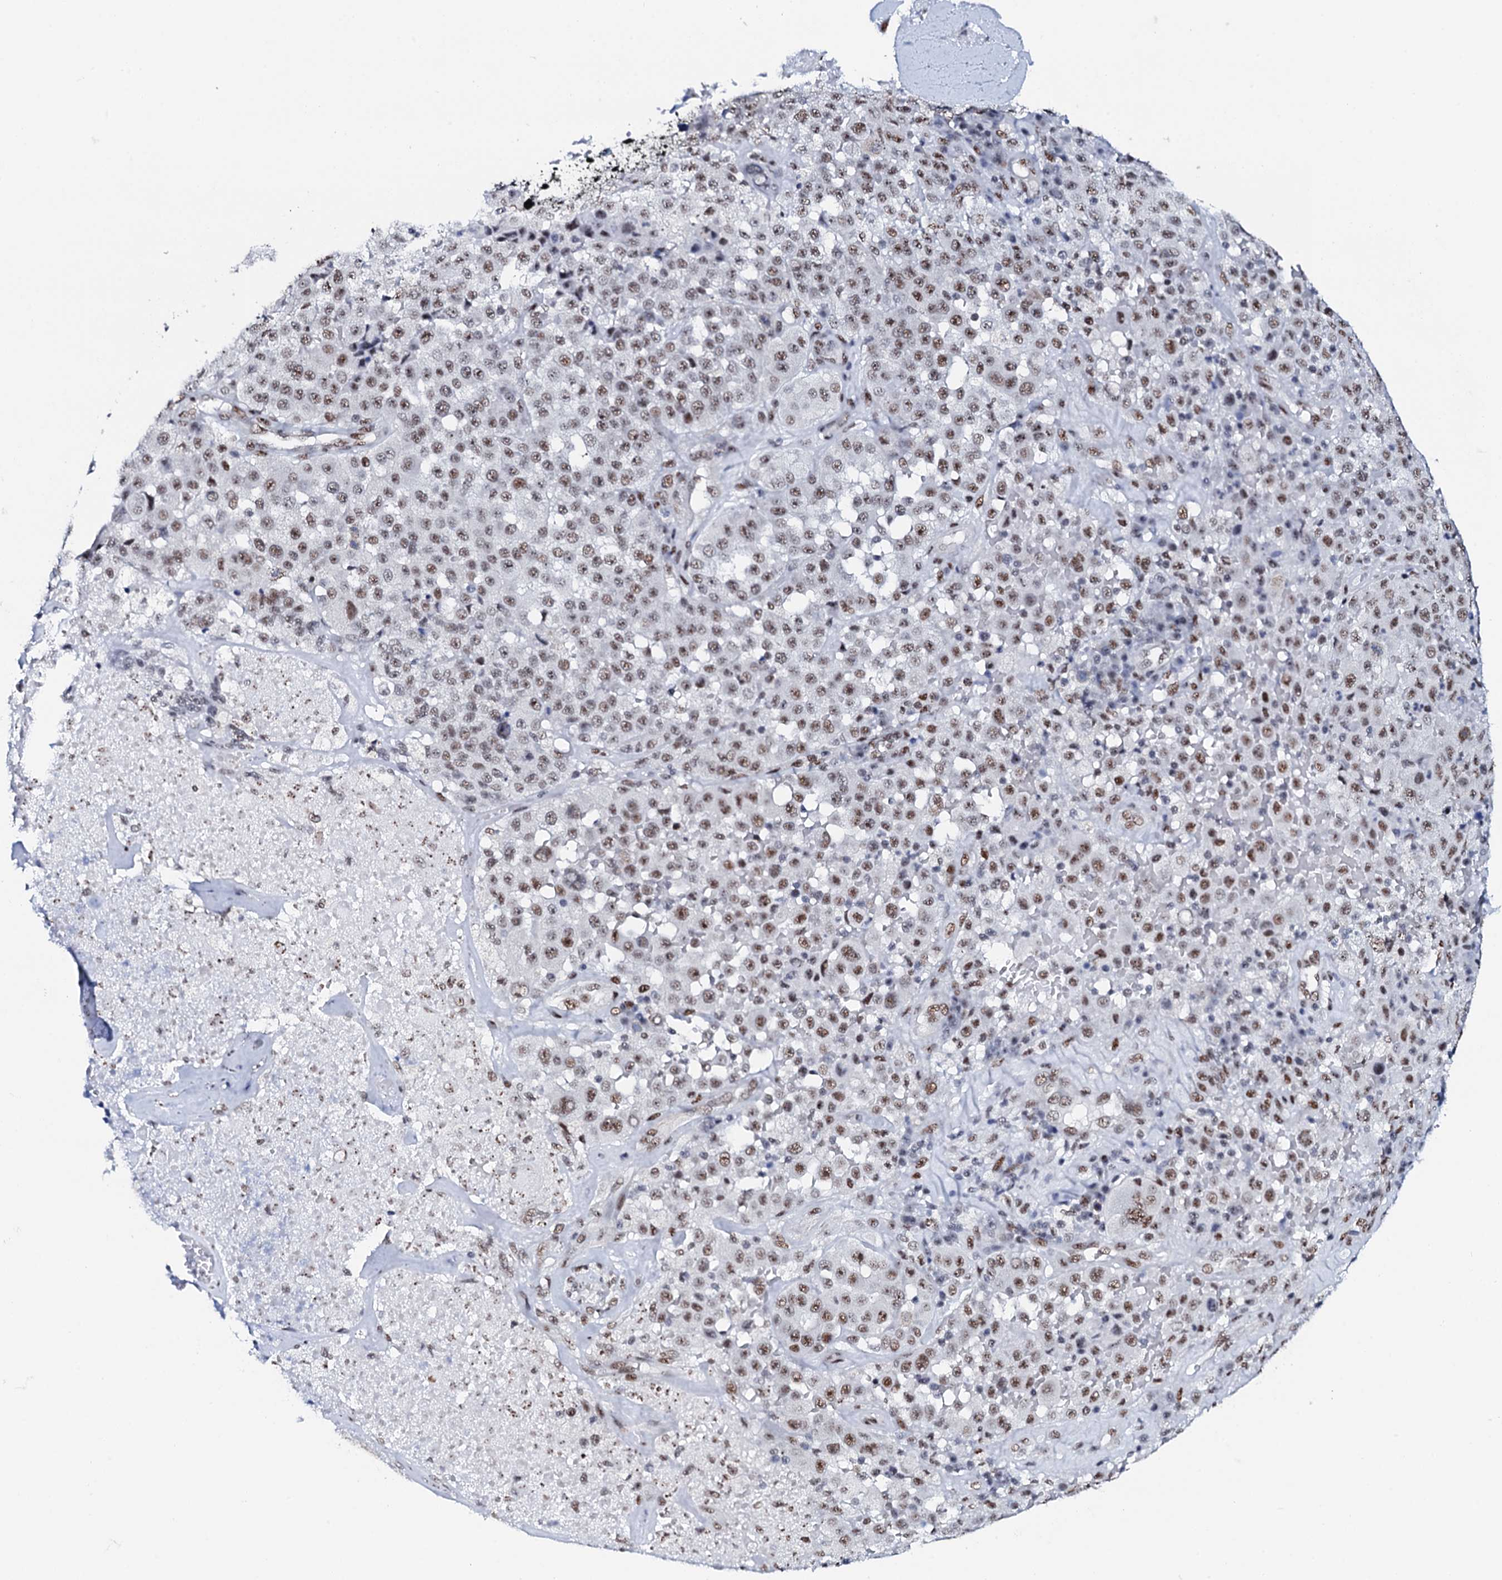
{"staining": {"intensity": "moderate", "quantity": ">75%", "location": "nuclear"}, "tissue": "melanoma", "cell_type": "Tumor cells", "image_type": "cancer", "snomed": [{"axis": "morphology", "description": "Malignant melanoma, Metastatic site"}, {"axis": "topography", "description": "Lymph node"}], "caption": "The photomicrograph demonstrates staining of malignant melanoma (metastatic site), revealing moderate nuclear protein expression (brown color) within tumor cells. (DAB (3,3'-diaminobenzidine) = brown stain, brightfield microscopy at high magnification).", "gene": "NKAPD1", "patient": {"sex": "male", "age": 62}}